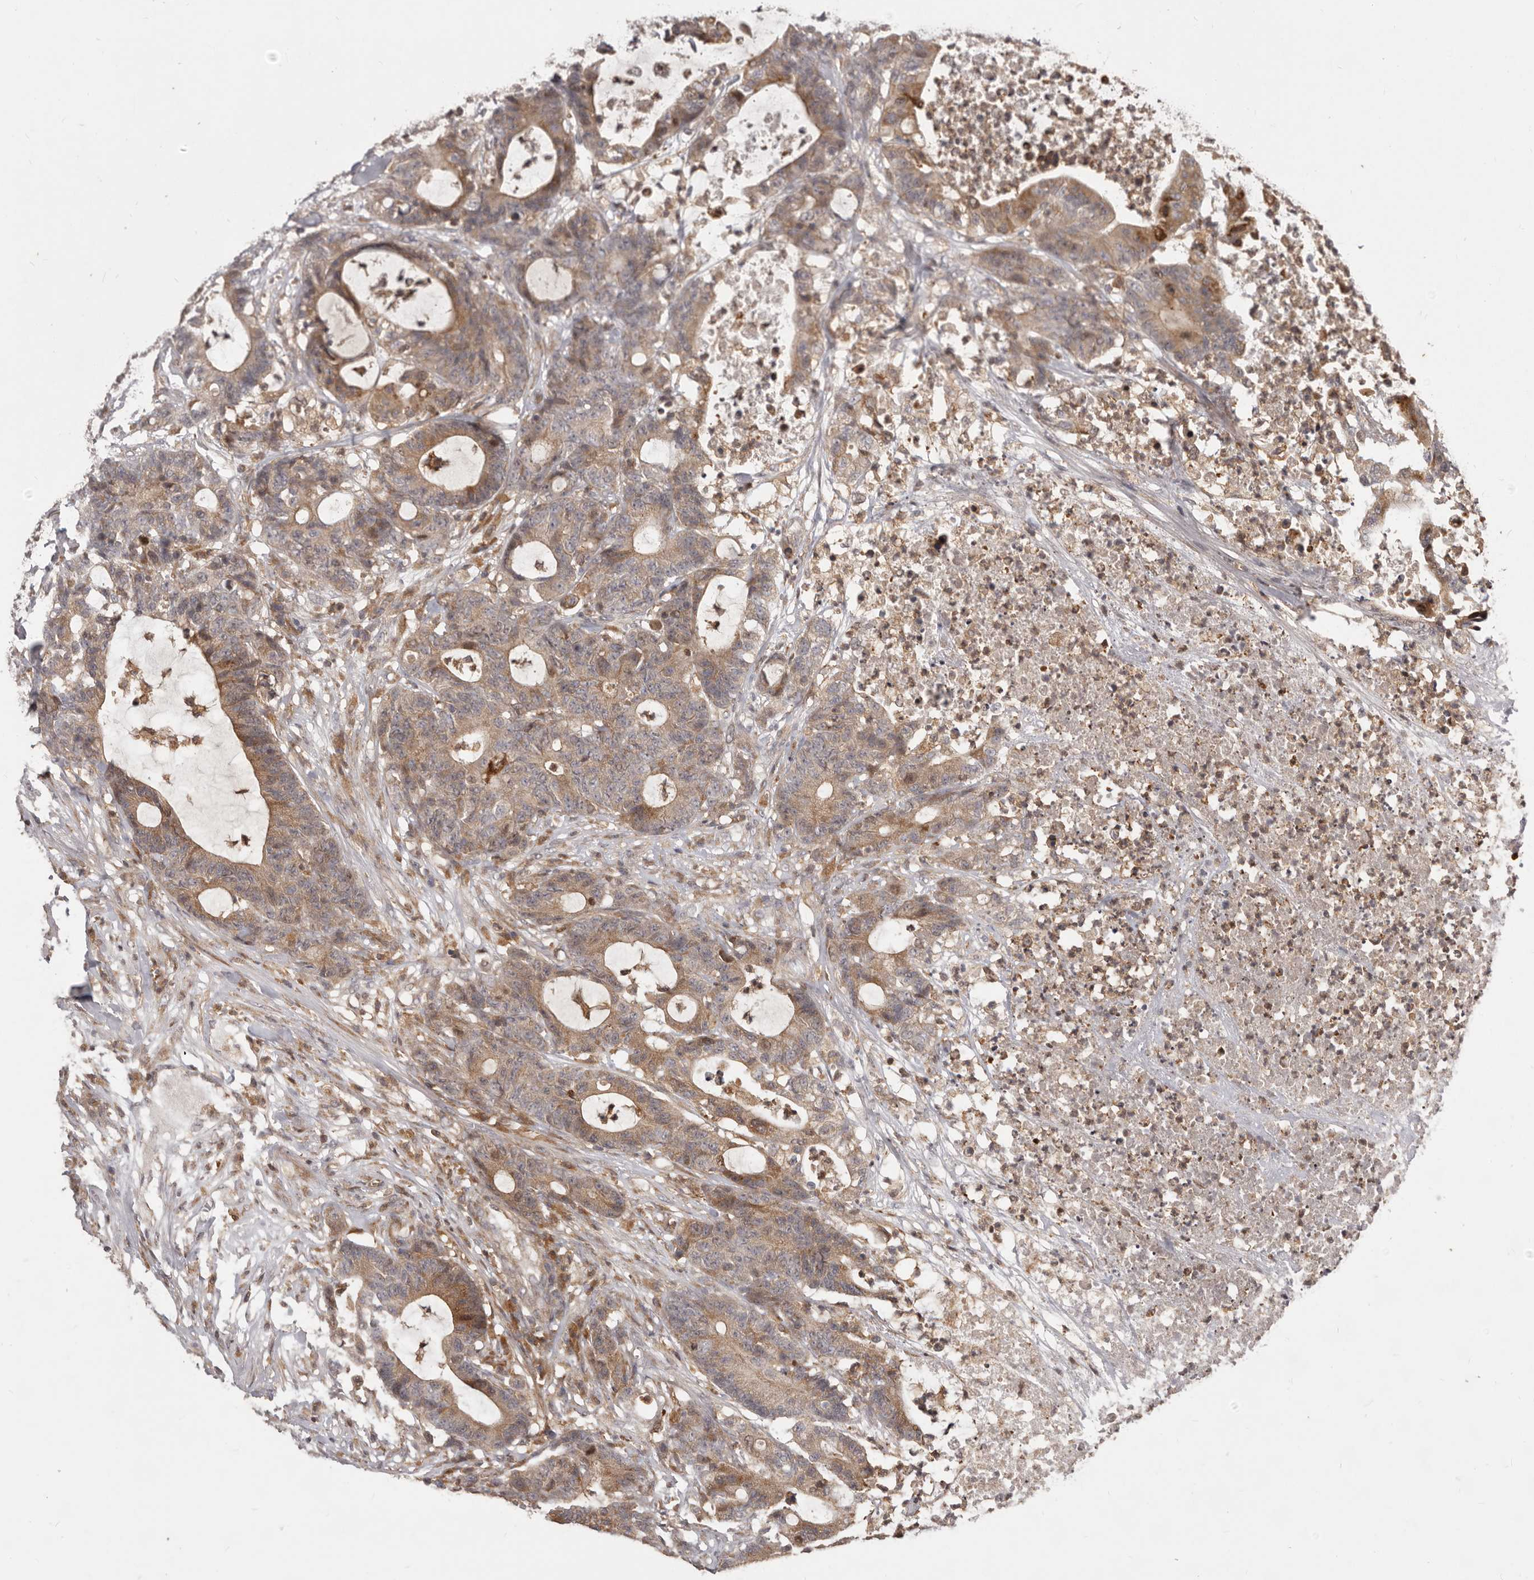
{"staining": {"intensity": "moderate", "quantity": ">75%", "location": "cytoplasmic/membranous"}, "tissue": "colorectal cancer", "cell_type": "Tumor cells", "image_type": "cancer", "snomed": [{"axis": "morphology", "description": "Adenocarcinoma, NOS"}, {"axis": "topography", "description": "Colon"}], "caption": "Immunohistochemistry photomicrograph of neoplastic tissue: human colorectal adenocarcinoma stained using immunohistochemistry (IHC) shows medium levels of moderate protein expression localized specifically in the cytoplasmic/membranous of tumor cells, appearing as a cytoplasmic/membranous brown color.", "gene": "RNF187", "patient": {"sex": "female", "age": 84}}